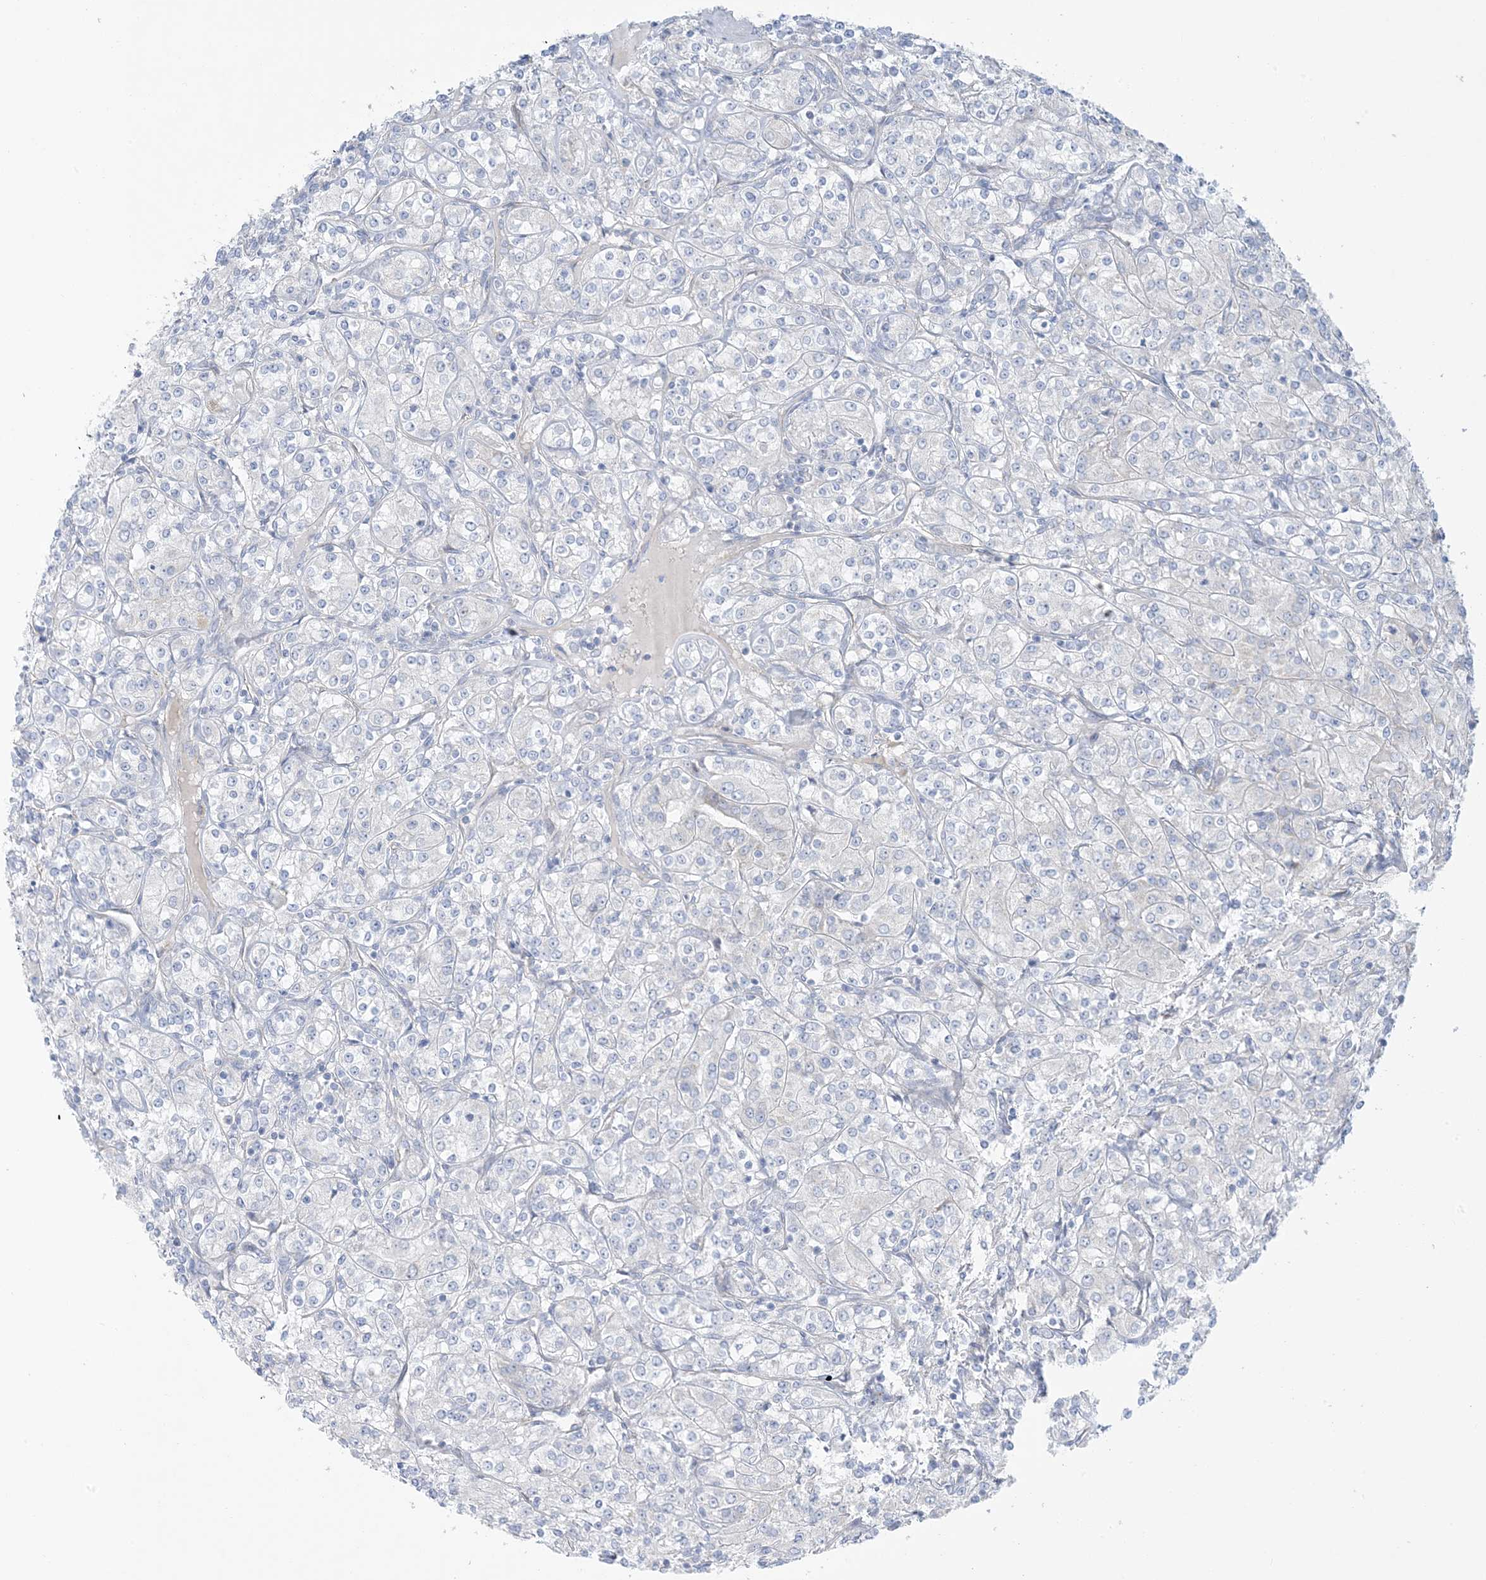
{"staining": {"intensity": "negative", "quantity": "none", "location": "none"}, "tissue": "renal cancer", "cell_type": "Tumor cells", "image_type": "cancer", "snomed": [{"axis": "morphology", "description": "Adenocarcinoma, NOS"}, {"axis": "topography", "description": "Kidney"}], "caption": "Immunohistochemistry (IHC) of human renal adenocarcinoma displays no staining in tumor cells. (DAB immunohistochemistry (IHC) visualized using brightfield microscopy, high magnification).", "gene": "XIRP2", "patient": {"sex": "male", "age": 77}}